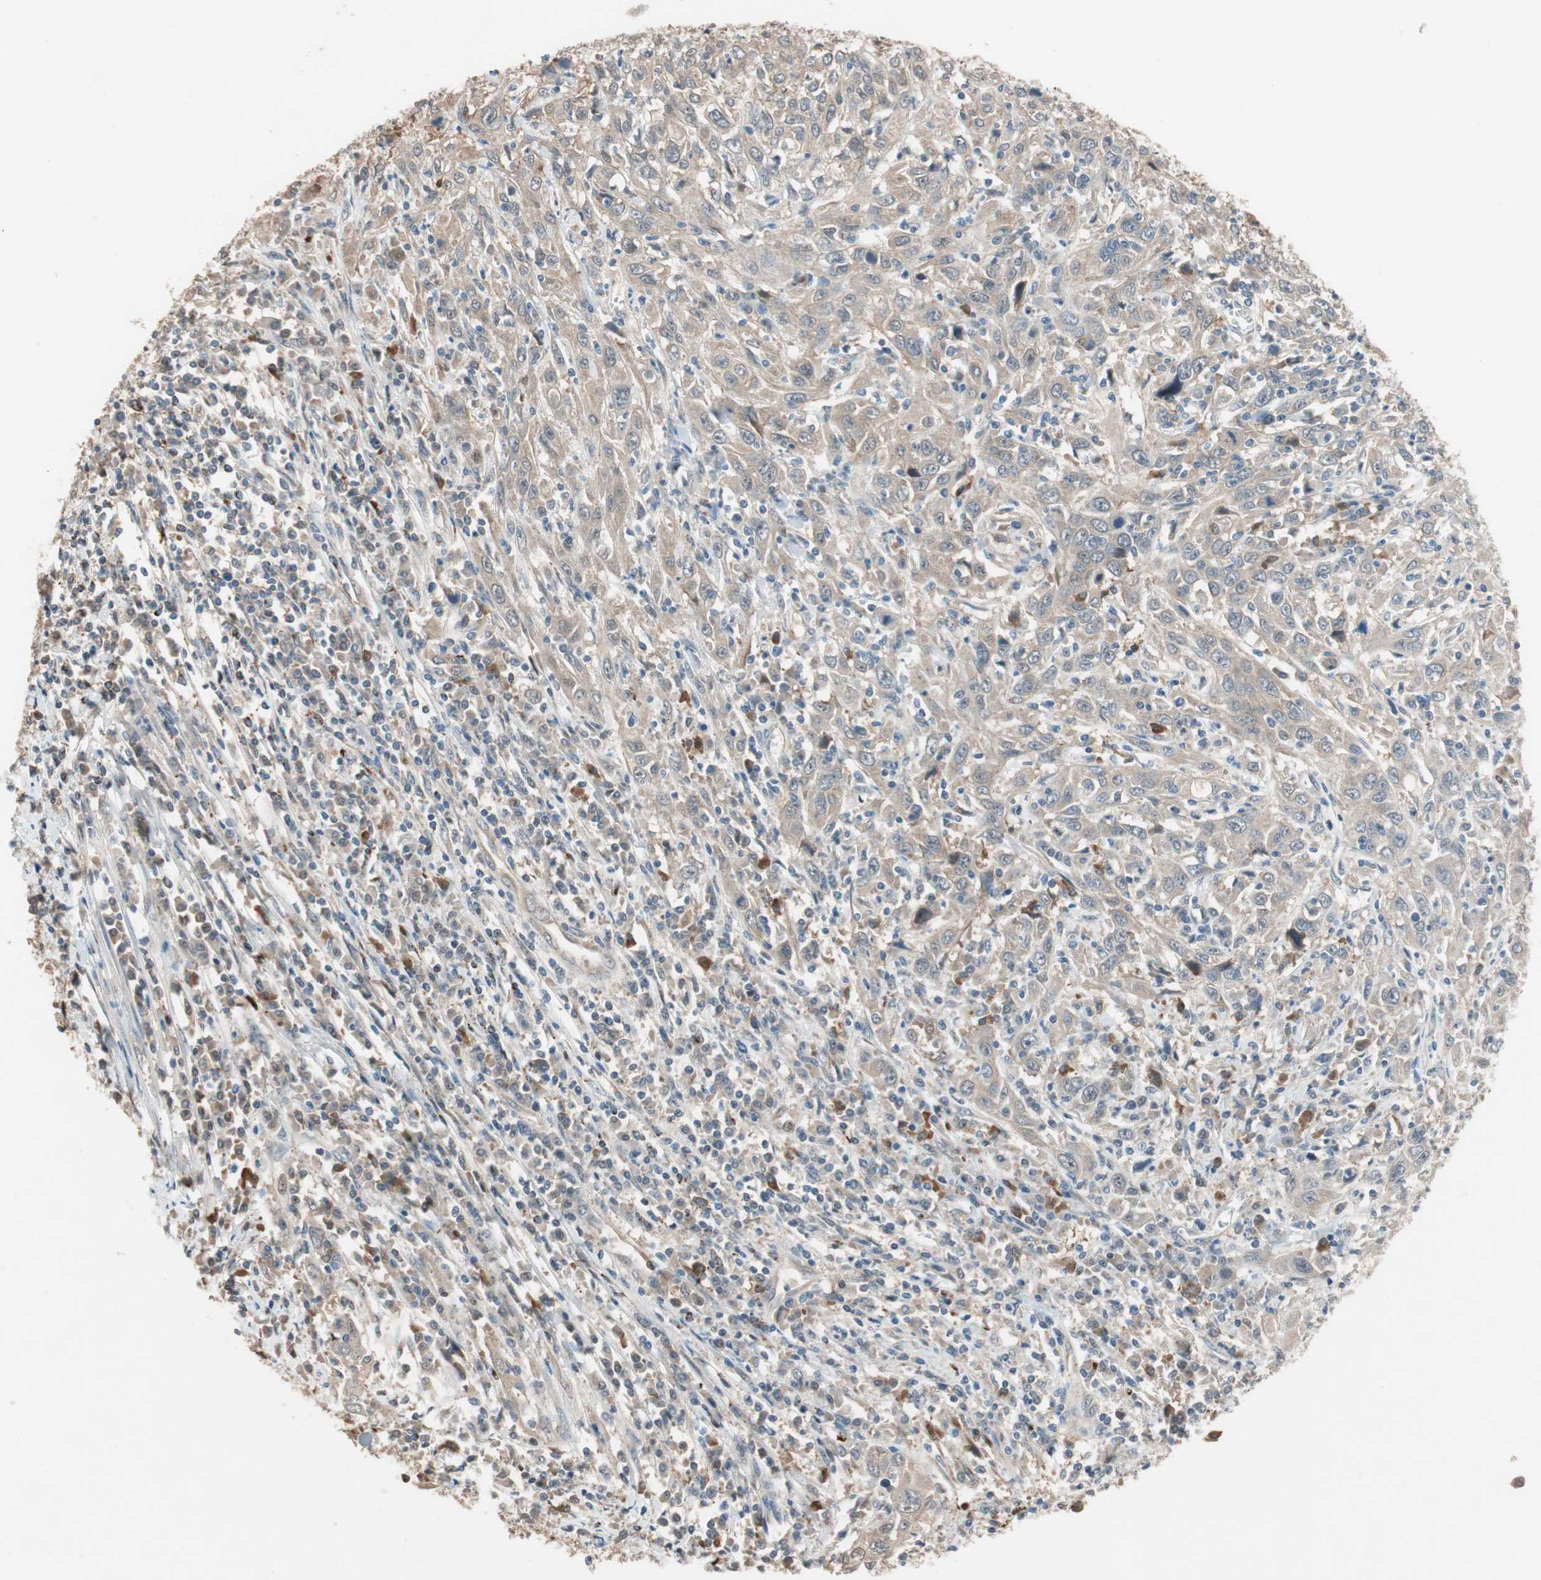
{"staining": {"intensity": "weak", "quantity": ">75%", "location": "cytoplasmic/membranous"}, "tissue": "cervical cancer", "cell_type": "Tumor cells", "image_type": "cancer", "snomed": [{"axis": "morphology", "description": "Squamous cell carcinoma, NOS"}, {"axis": "topography", "description": "Cervix"}], "caption": "Tumor cells show low levels of weak cytoplasmic/membranous expression in approximately >75% of cells in human cervical cancer. Immunohistochemistry (ihc) stains the protein of interest in brown and the nuclei are stained blue.", "gene": "PIK3R3", "patient": {"sex": "female", "age": 46}}